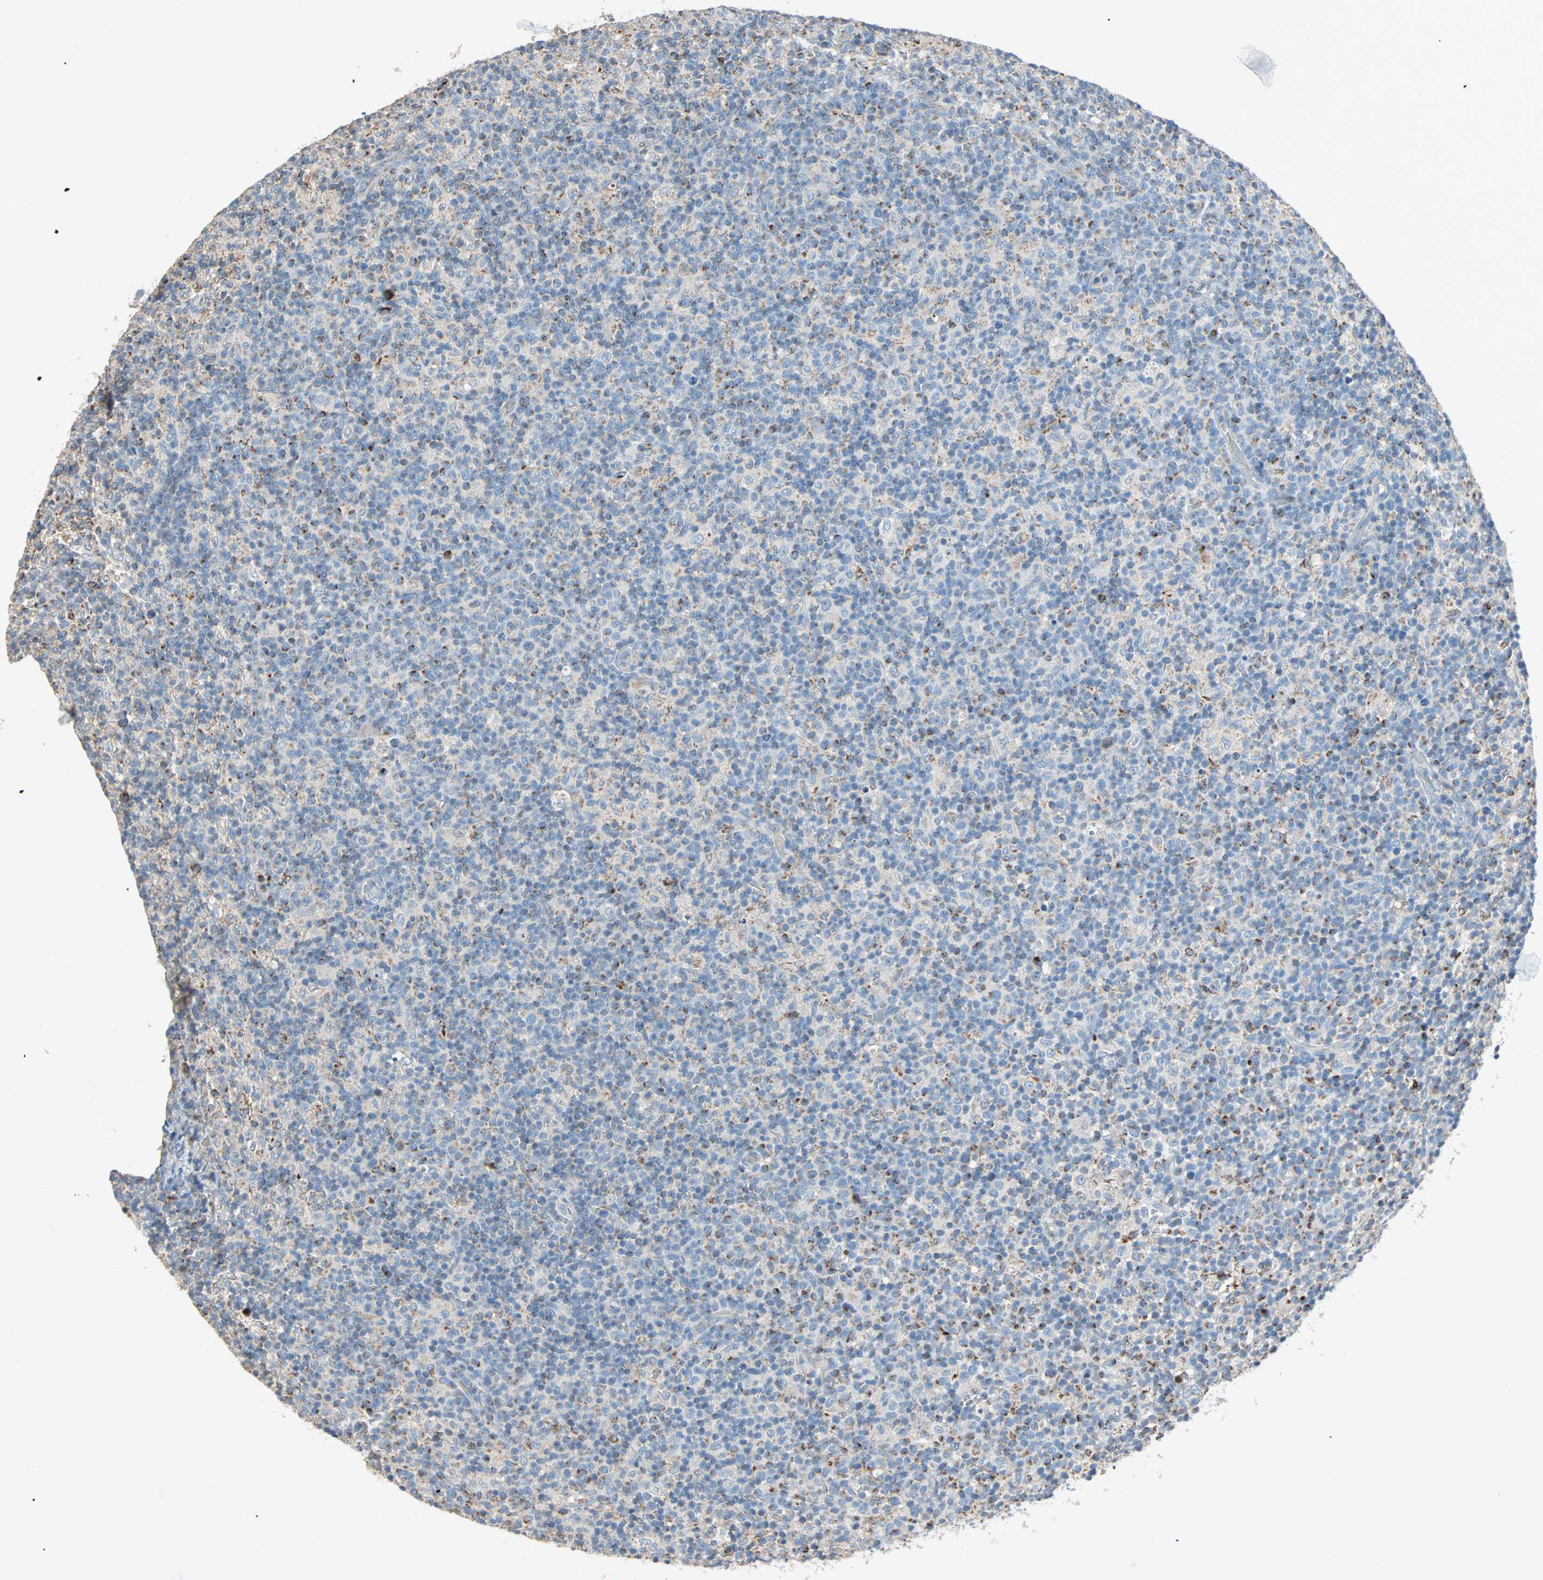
{"staining": {"intensity": "moderate", "quantity": "25%-75%", "location": "cytoplasmic/membranous"}, "tissue": "lymph node", "cell_type": "Germinal center cells", "image_type": "normal", "snomed": [{"axis": "morphology", "description": "Normal tissue, NOS"}, {"axis": "morphology", "description": "Inflammation, NOS"}, {"axis": "topography", "description": "Lymph node"}], "caption": "The image displays staining of unremarkable lymph node, revealing moderate cytoplasmic/membranous protein staining (brown color) within germinal center cells.", "gene": "ACVRL1", "patient": {"sex": "male", "age": 55}}